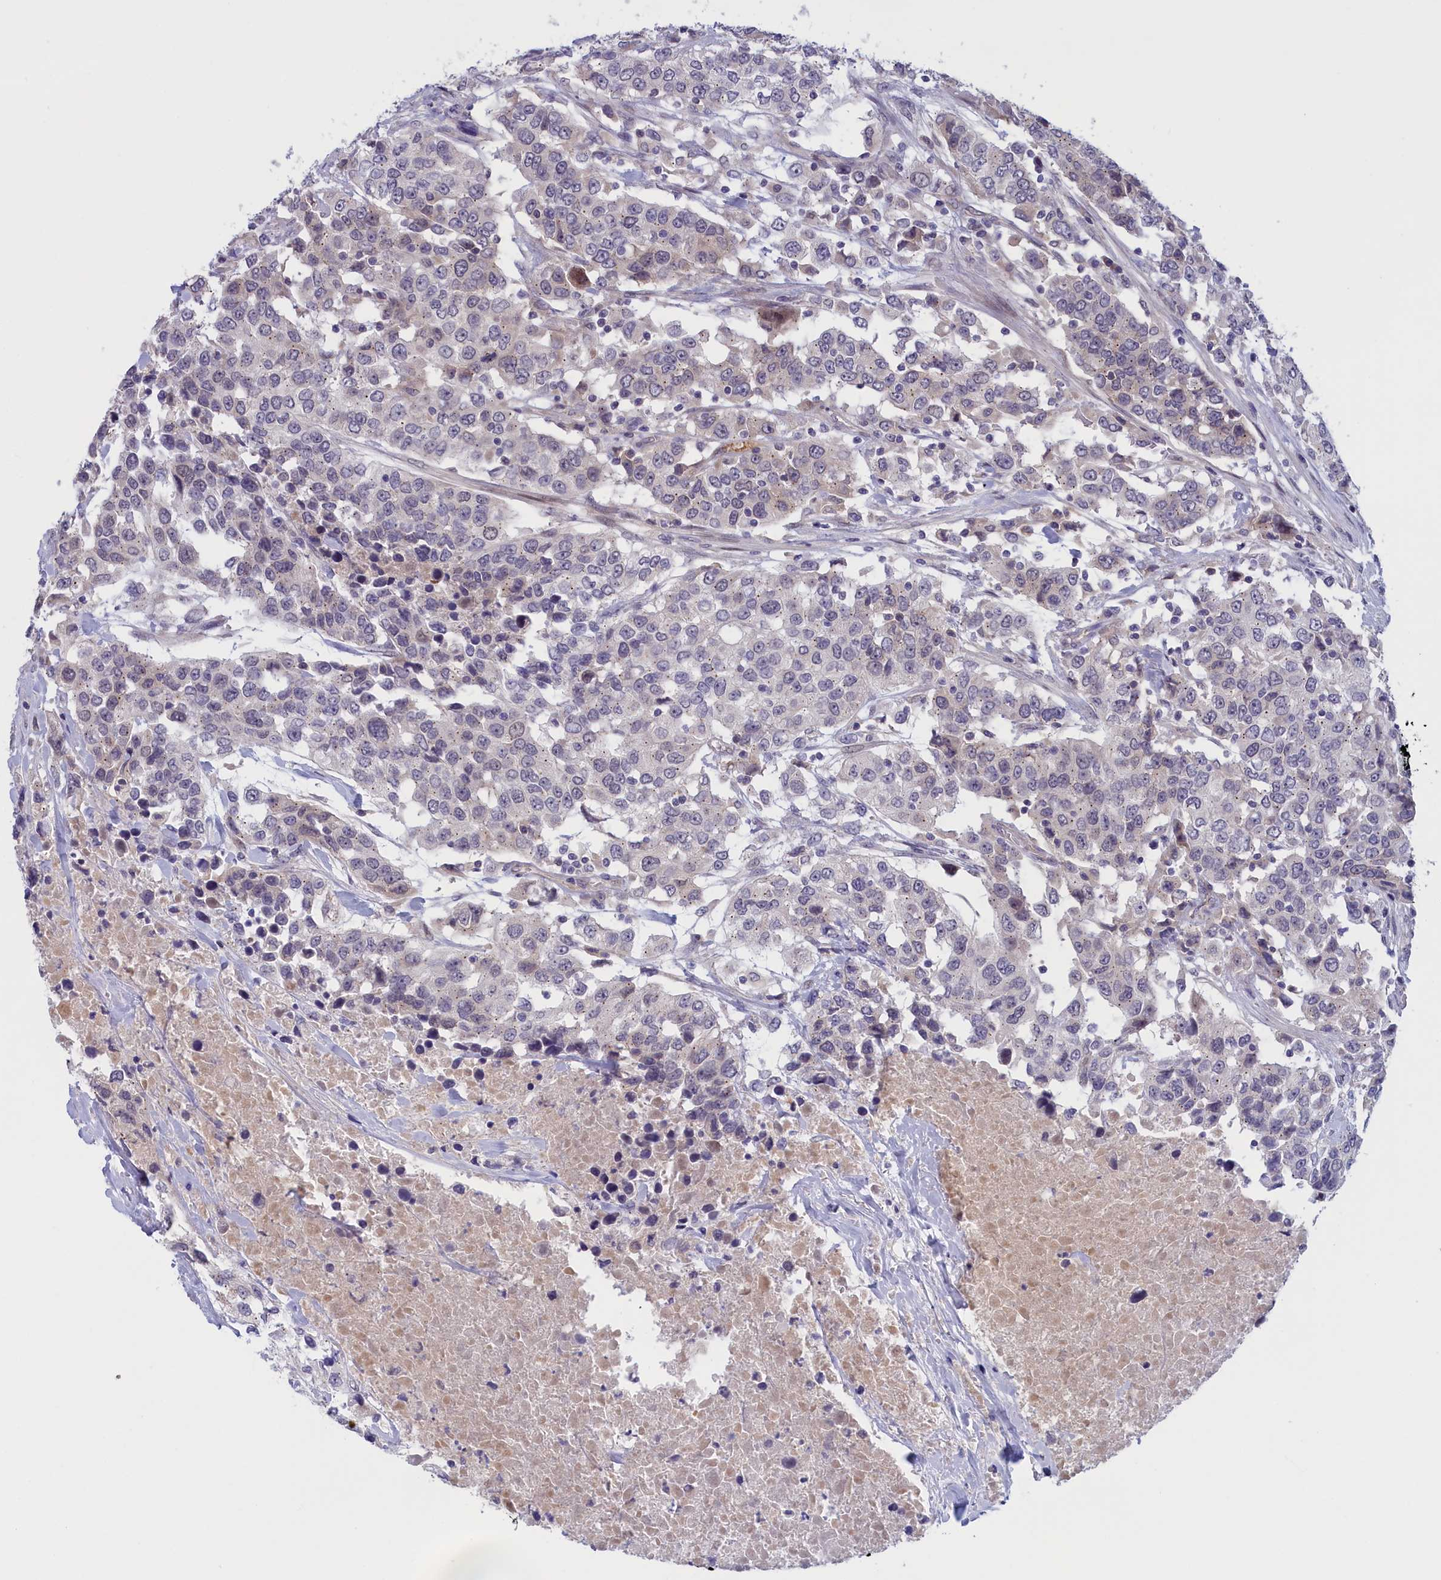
{"staining": {"intensity": "weak", "quantity": "<25%", "location": "nuclear"}, "tissue": "urothelial cancer", "cell_type": "Tumor cells", "image_type": "cancer", "snomed": [{"axis": "morphology", "description": "Urothelial carcinoma, High grade"}, {"axis": "topography", "description": "Urinary bladder"}], "caption": "High-grade urothelial carcinoma was stained to show a protein in brown. There is no significant staining in tumor cells.", "gene": "IGFALS", "patient": {"sex": "female", "age": 80}}